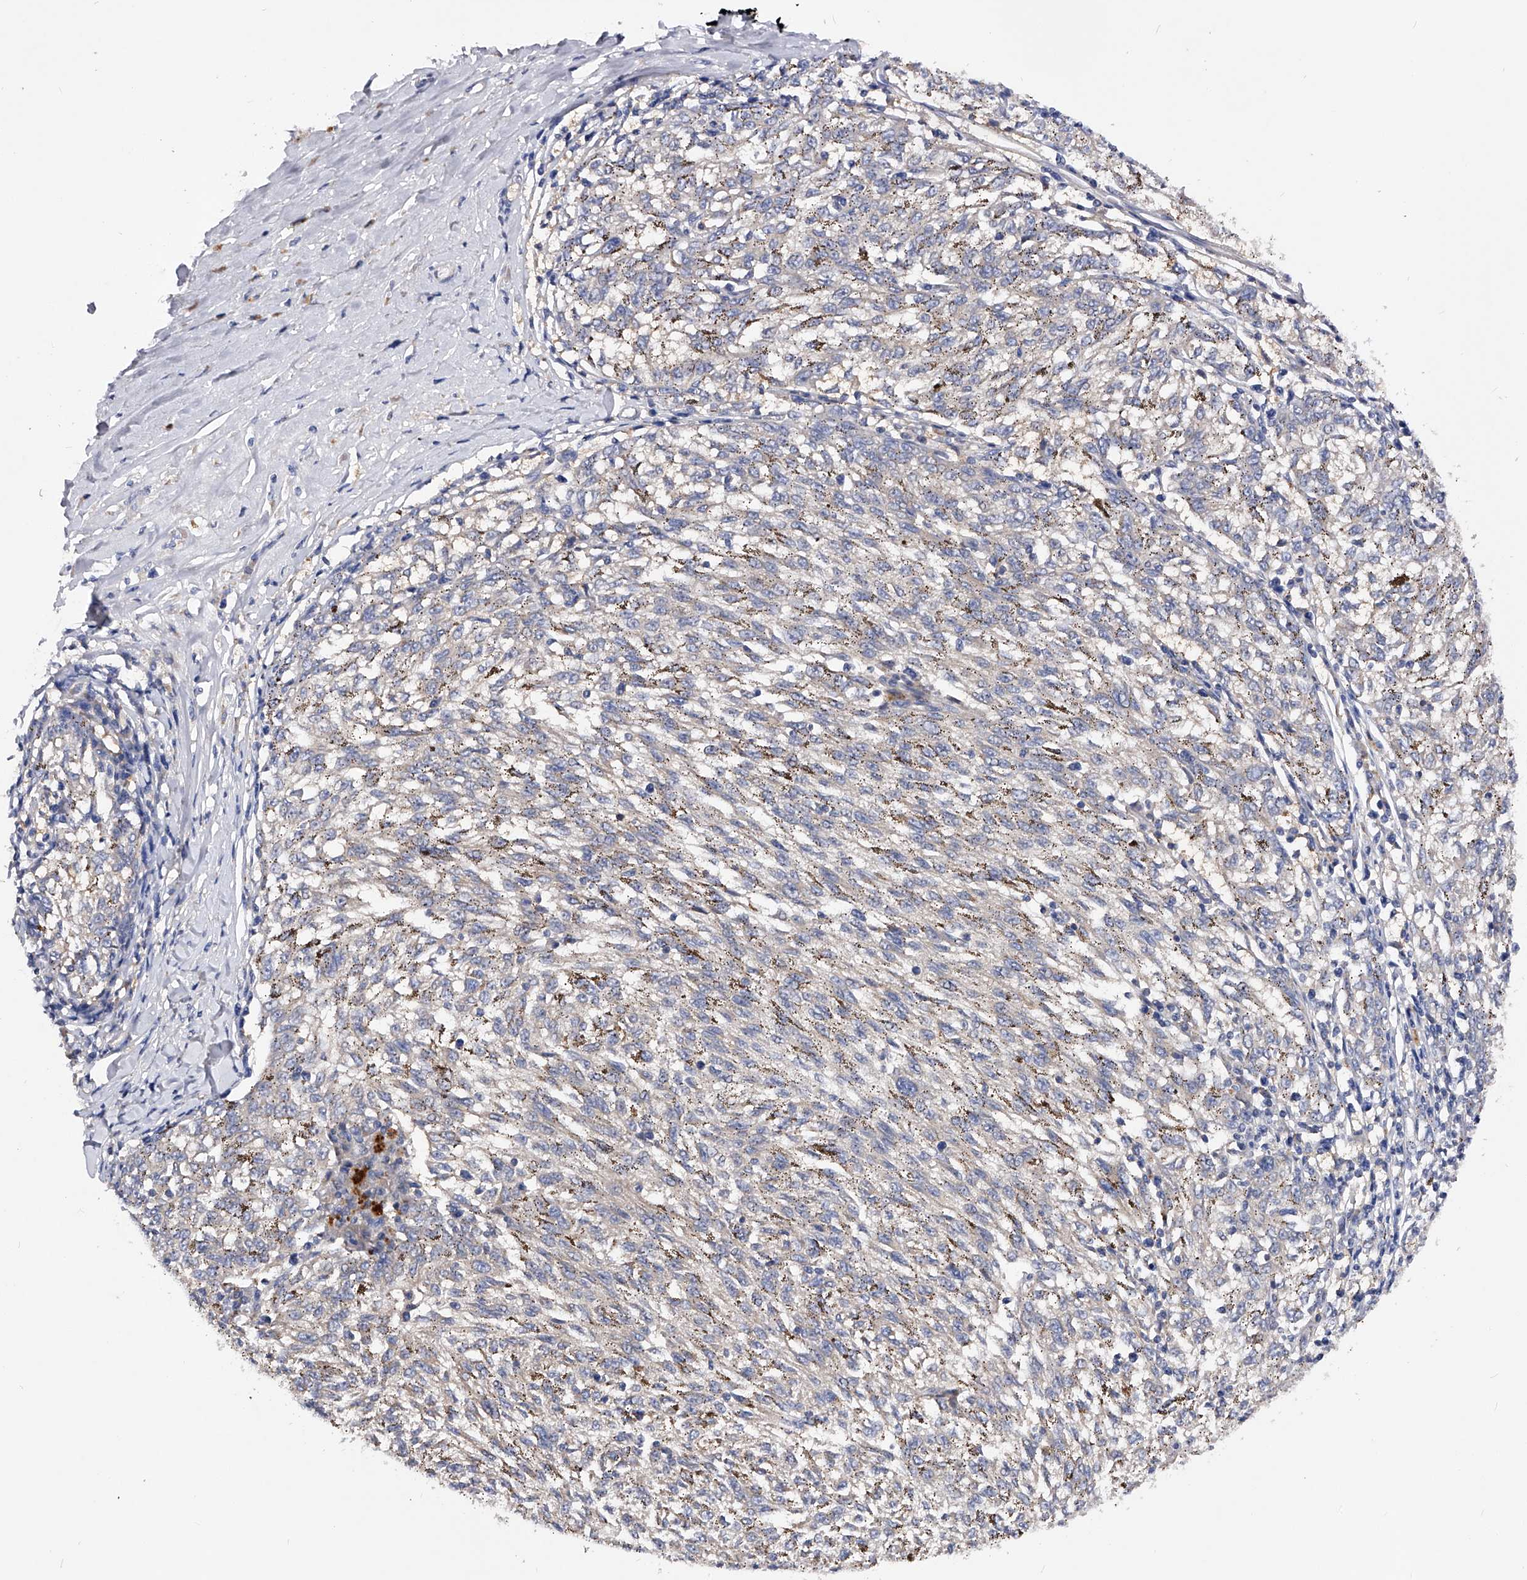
{"staining": {"intensity": "negative", "quantity": "none", "location": "none"}, "tissue": "melanoma", "cell_type": "Tumor cells", "image_type": "cancer", "snomed": [{"axis": "morphology", "description": "Malignant melanoma, NOS"}, {"axis": "topography", "description": "Skin"}], "caption": "Human malignant melanoma stained for a protein using immunohistochemistry demonstrates no positivity in tumor cells.", "gene": "PPP5C", "patient": {"sex": "female", "age": 72}}